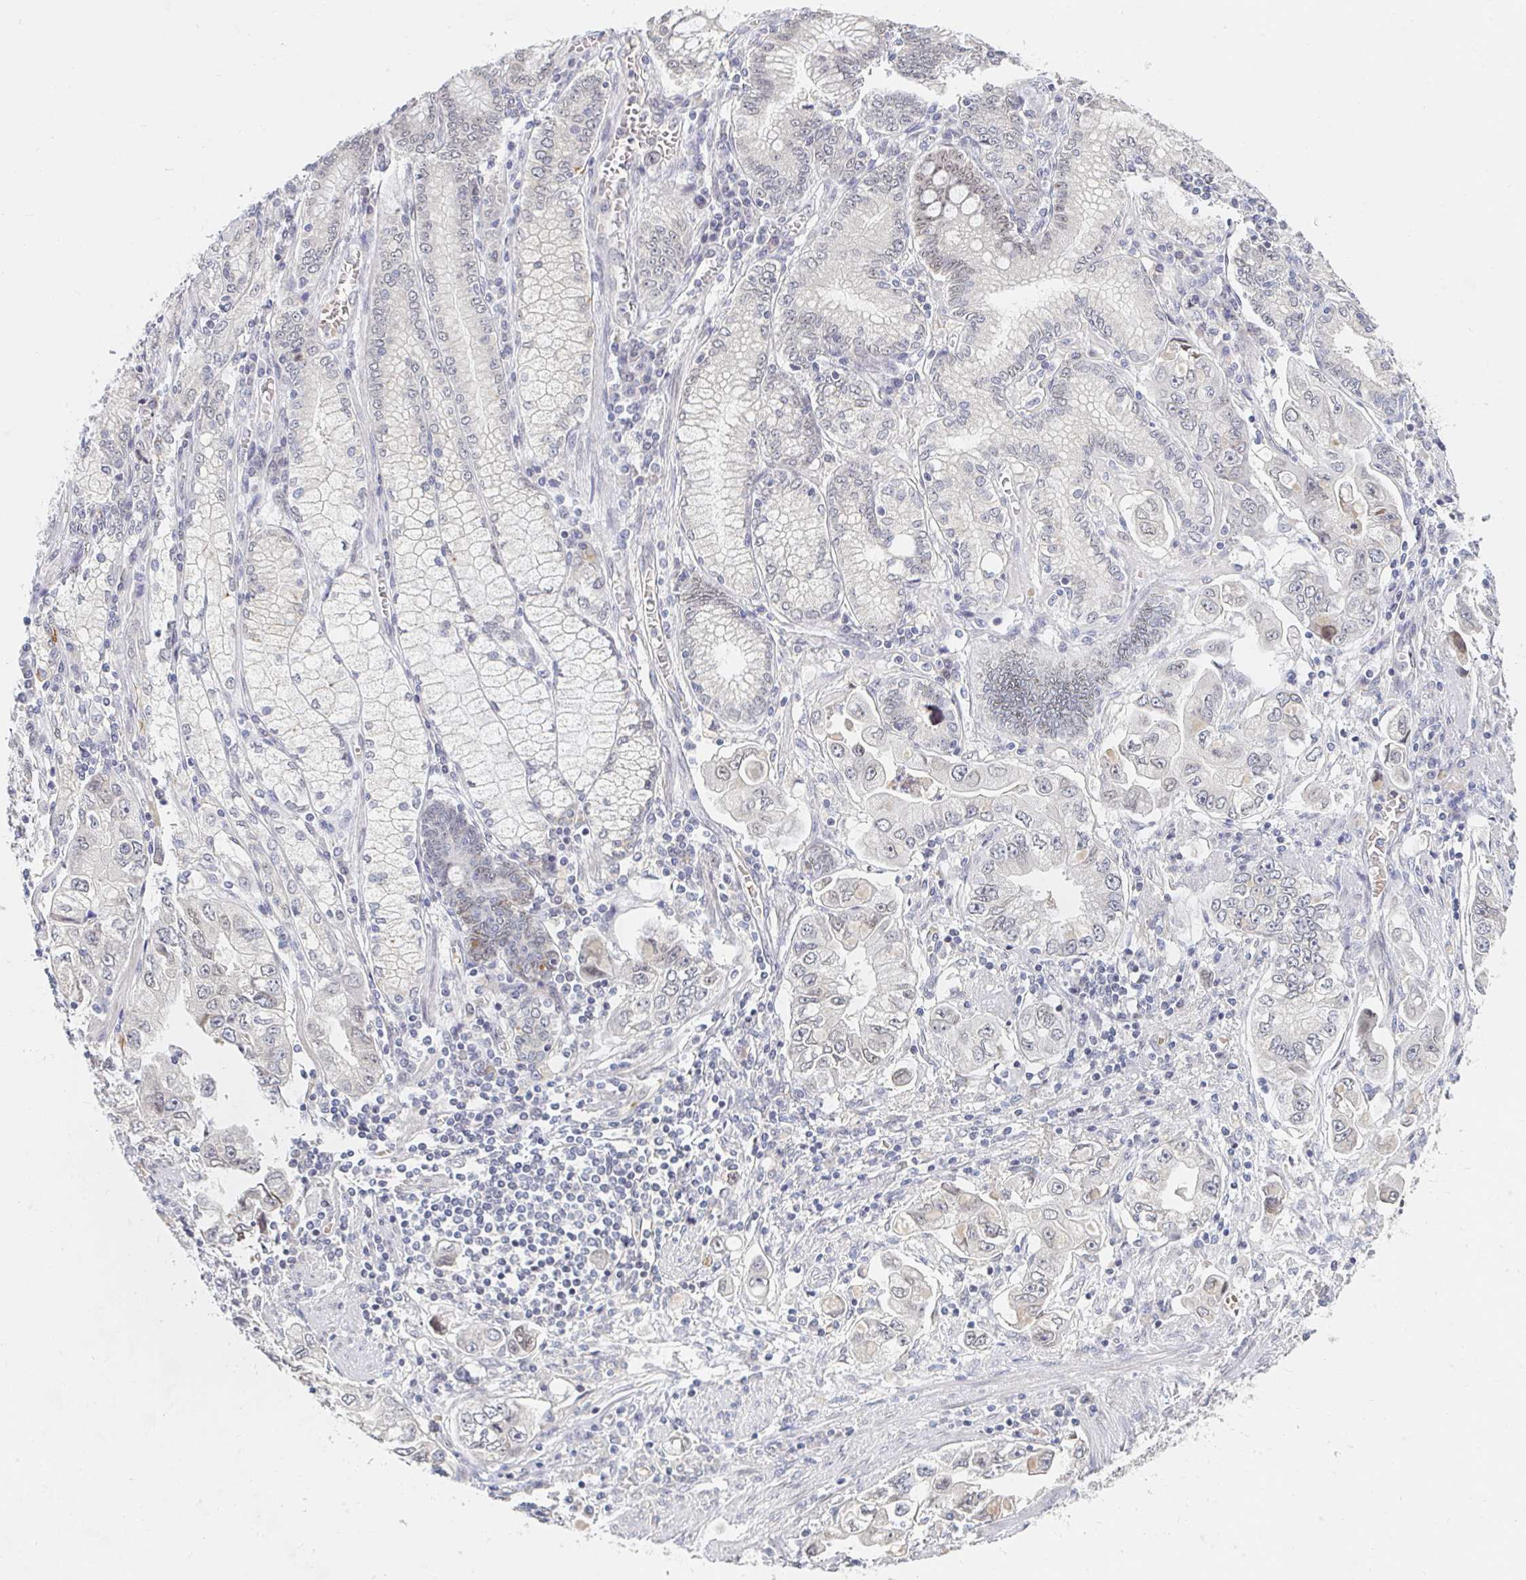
{"staining": {"intensity": "negative", "quantity": "none", "location": "none"}, "tissue": "stomach cancer", "cell_type": "Tumor cells", "image_type": "cancer", "snomed": [{"axis": "morphology", "description": "Adenocarcinoma, NOS"}, {"axis": "topography", "description": "Stomach, lower"}], "caption": "Tumor cells show no significant expression in stomach adenocarcinoma. The staining is performed using DAB (3,3'-diaminobenzidine) brown chromogen with nuclei counter-stained in using hematoxylin.", "gene": "CHD2", "patient": {"sex": "female", "age": 93}}